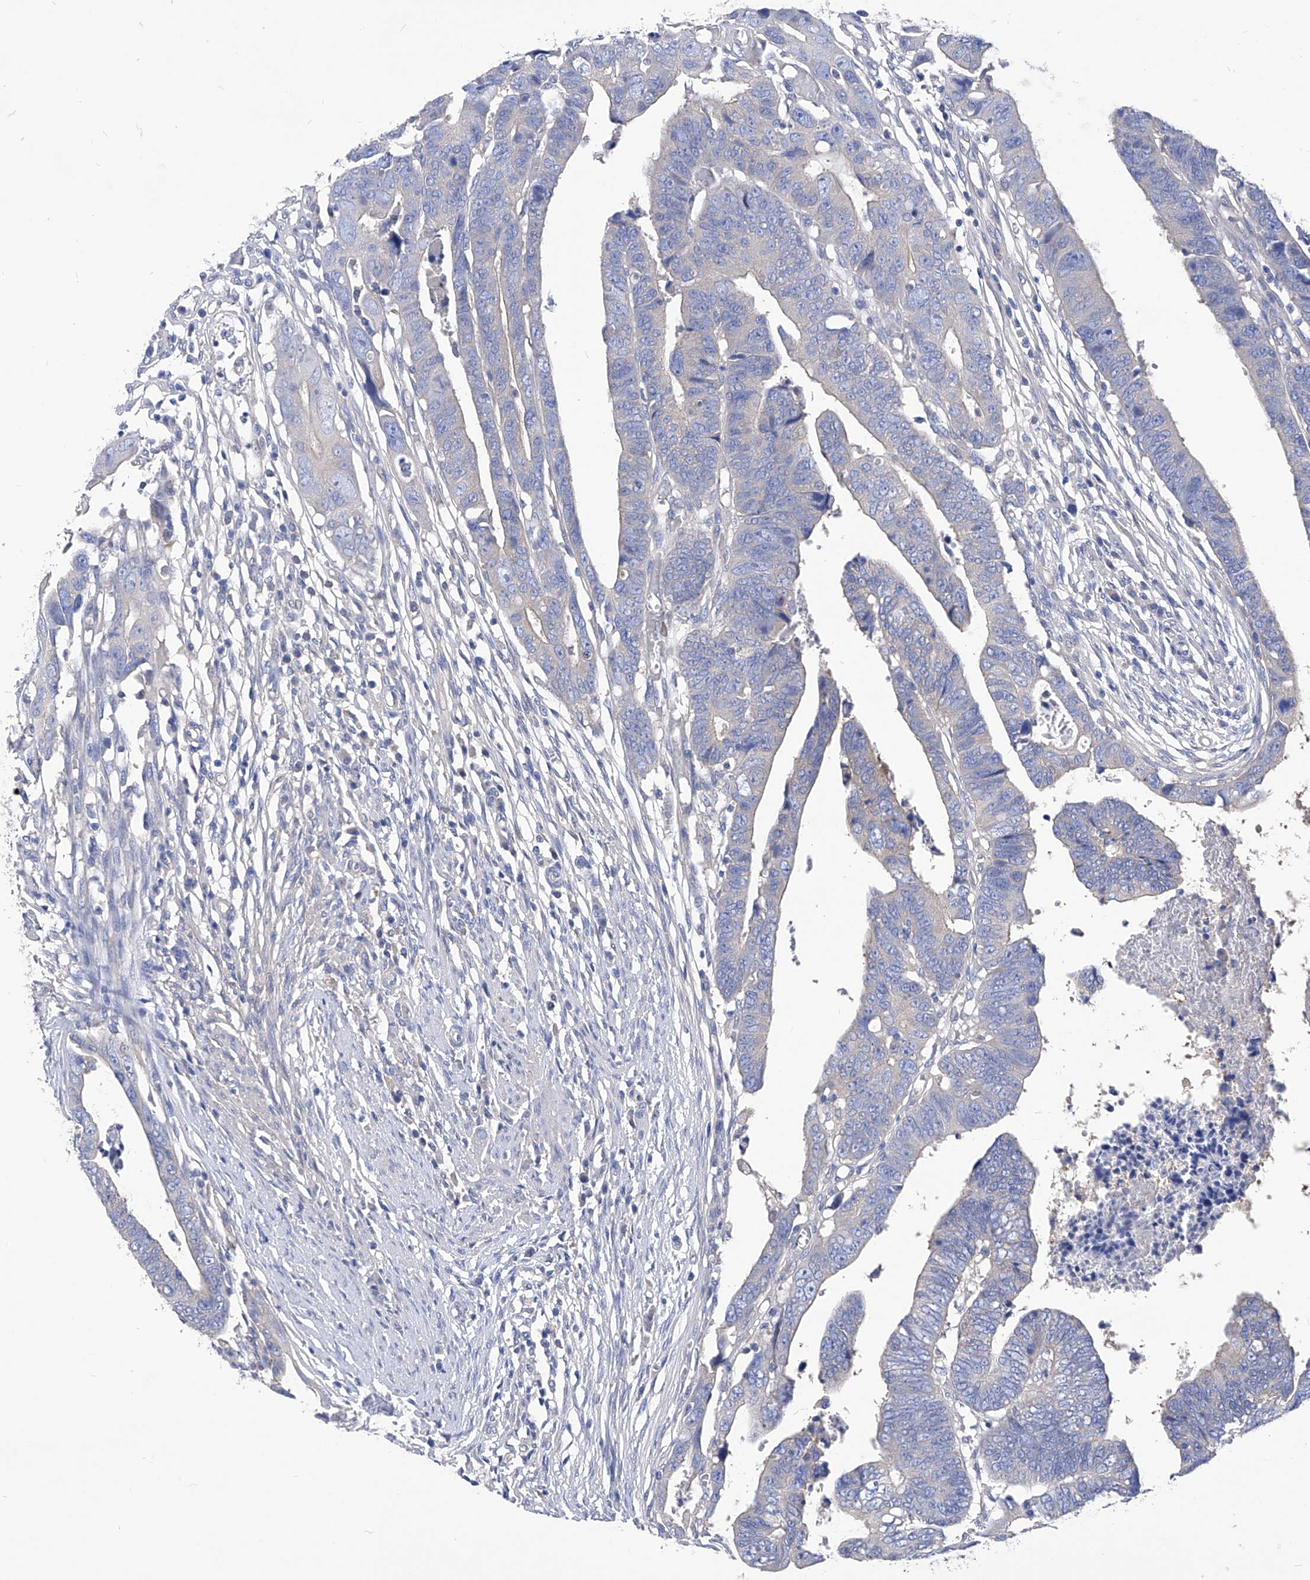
{"staining": {"intensity": "negative", "quantity": "none", "location": "none"}, "tissue": "colorectal cancer", "cell_type": "Tumor cells", "image_type": "cancer", "snomed": [{"axis": "morphology", "description": "Adenocarcinoma, NOS"}, {"axis": "topography", "description": "Rectum"}], "caption": "Colorectal adenocarcinoma was stained to show a protein in brown. There is no significant positivity in tumor cells. (DAB immunohistochemistry visualized using brightfield microscopy, high magnification).", "gene": "XPNPEP1", "patient": {"sex": "female", "age": 65}}